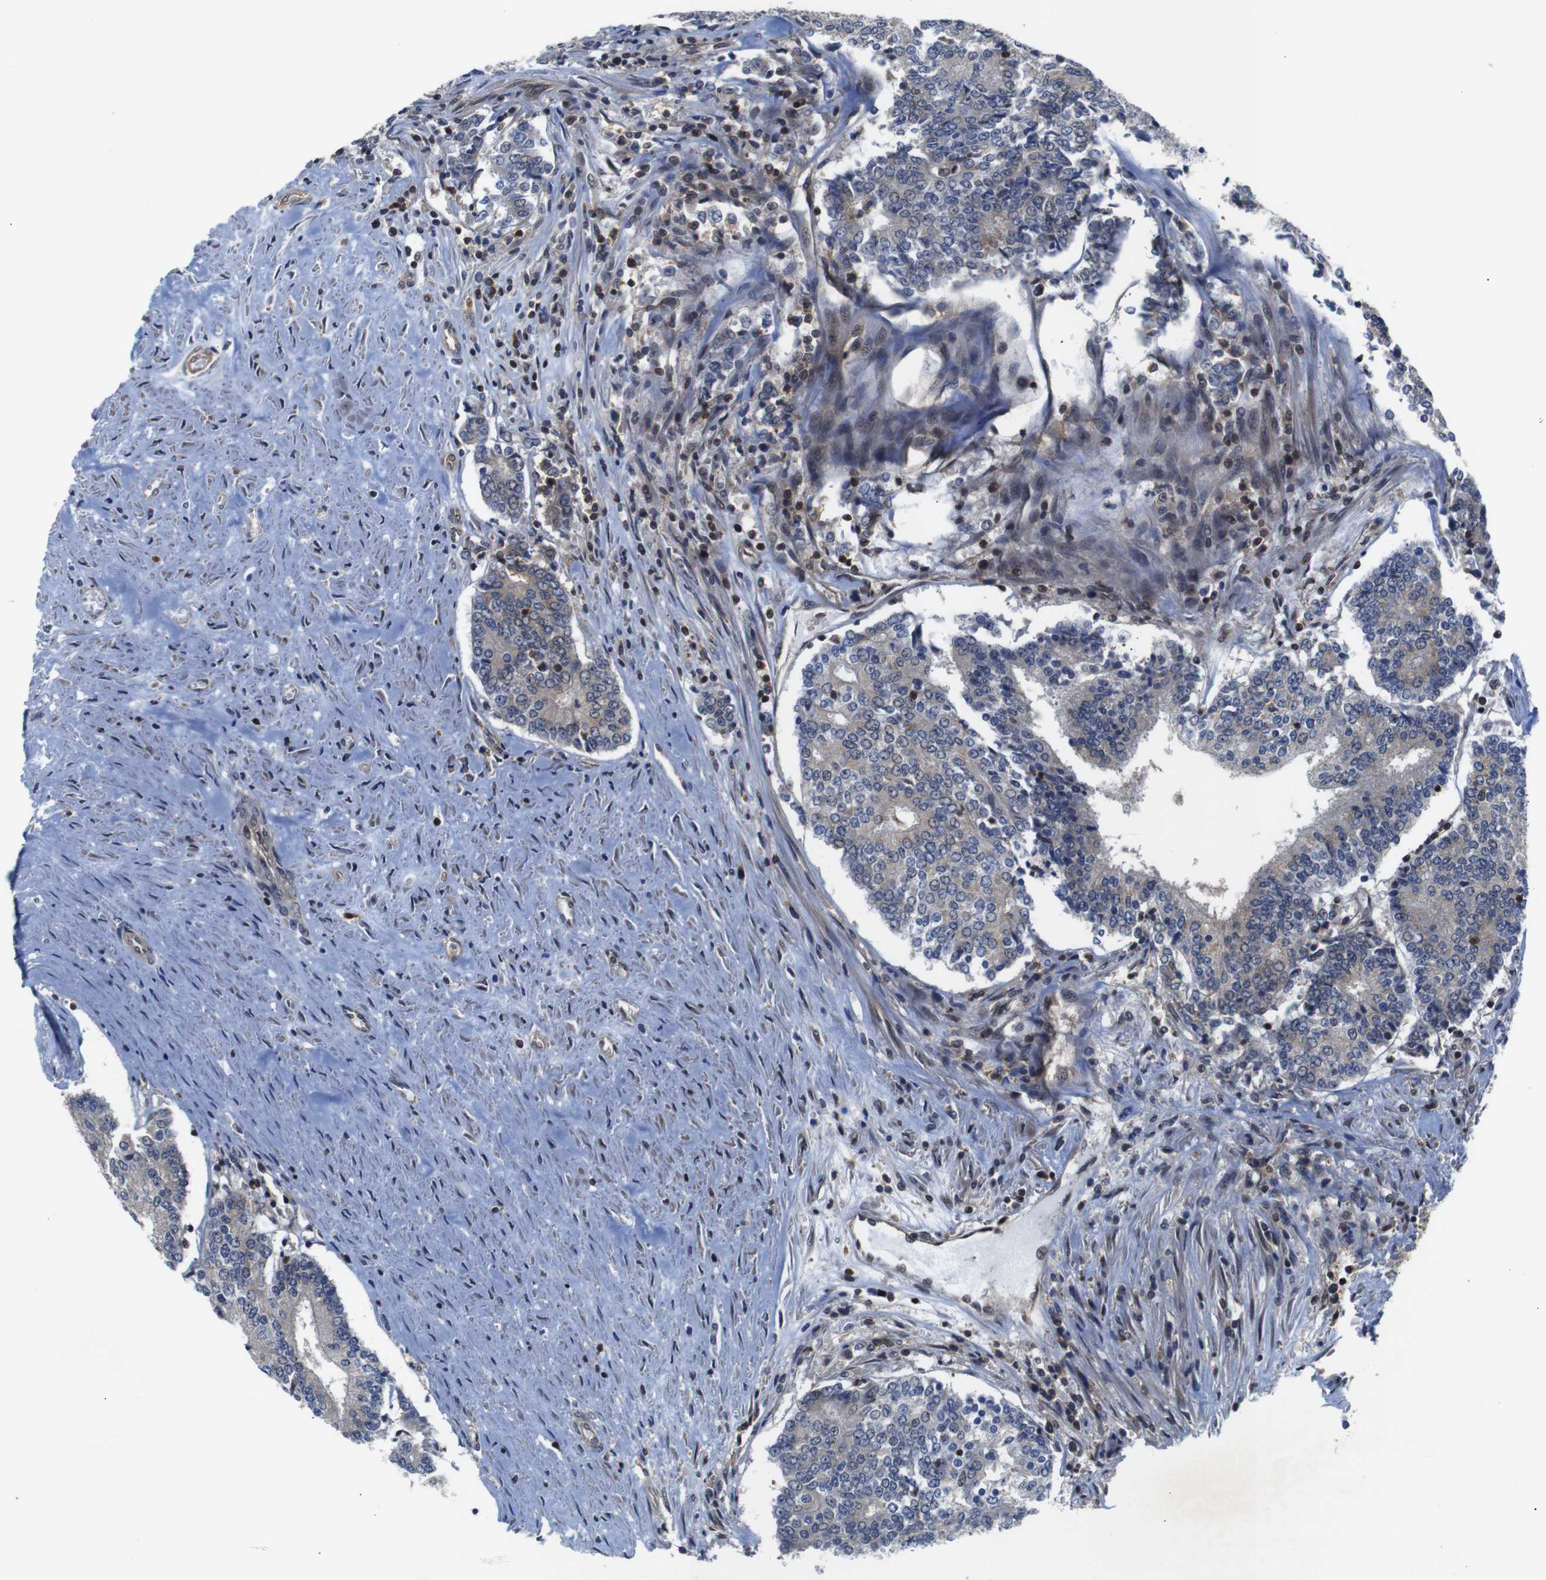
{"staining": {"intensity": "weak", "quantity": "<25%", "location": "cytoplasmic/membranous"}, "tissue": "prostate cancer", "cell_type": "Tumor cells", "image_type": "cancer", "snomed": [{"axis": "morphology", "description": "Normal tissue, NOS"}, {"axis": "morphology", "description": "Adenocarcinoma, High grade"}, {"axis": "topography", "description": "Prostate"}, {"axis": "topography", "description": "Seminal veicle"}], "caption": "Immunohistochemical staining of prostate cancer (high-grade adenocarcinoma) reveals no significant staining in tumor cells.", "gene": "BRWD3", "patient": {"sex": "male", "age": 55}}